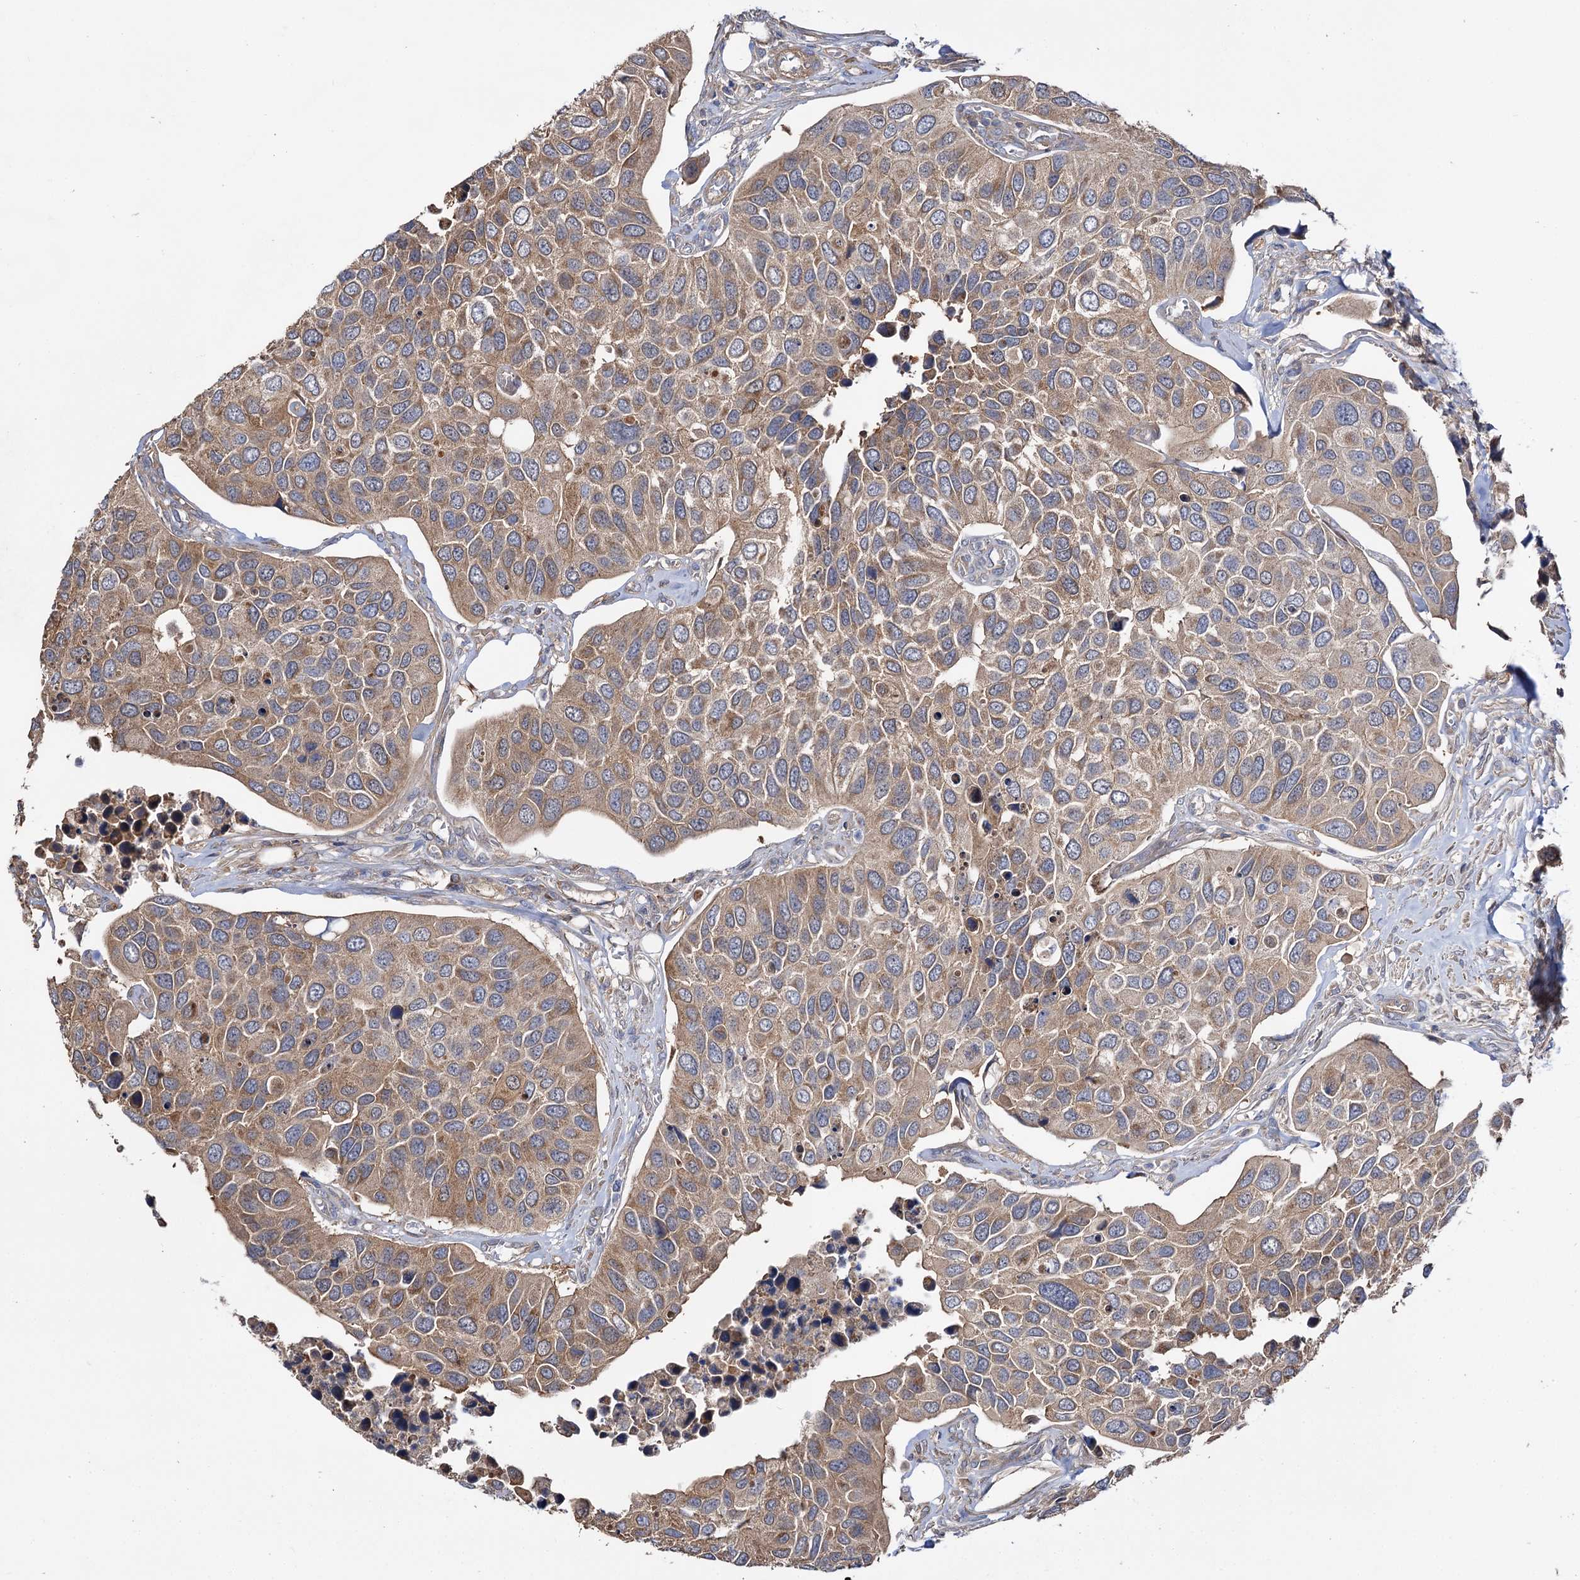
{"staining": {"intensity": "moderate", "quantity": ">75%", "location": "cytoplasmic/membranous"}, "tissue": "urothelial cancer", "cell_type": "Tumor cells", "image_type": "cancer", "snomed": [{"axis": "morphology", "description": "Urothelial carcinoma, High grade"}, {"axis": "topography", "description": "Urinary bladder"}], "caption": "Human high-grade urothelial carcinoma stained with a brown dye exhibits moderate cytoplasmic/membranous positive staining in approximately >75% of tumor cells.", "gene": "IDI1", "patient": {"sex": "male", "age": 74}}